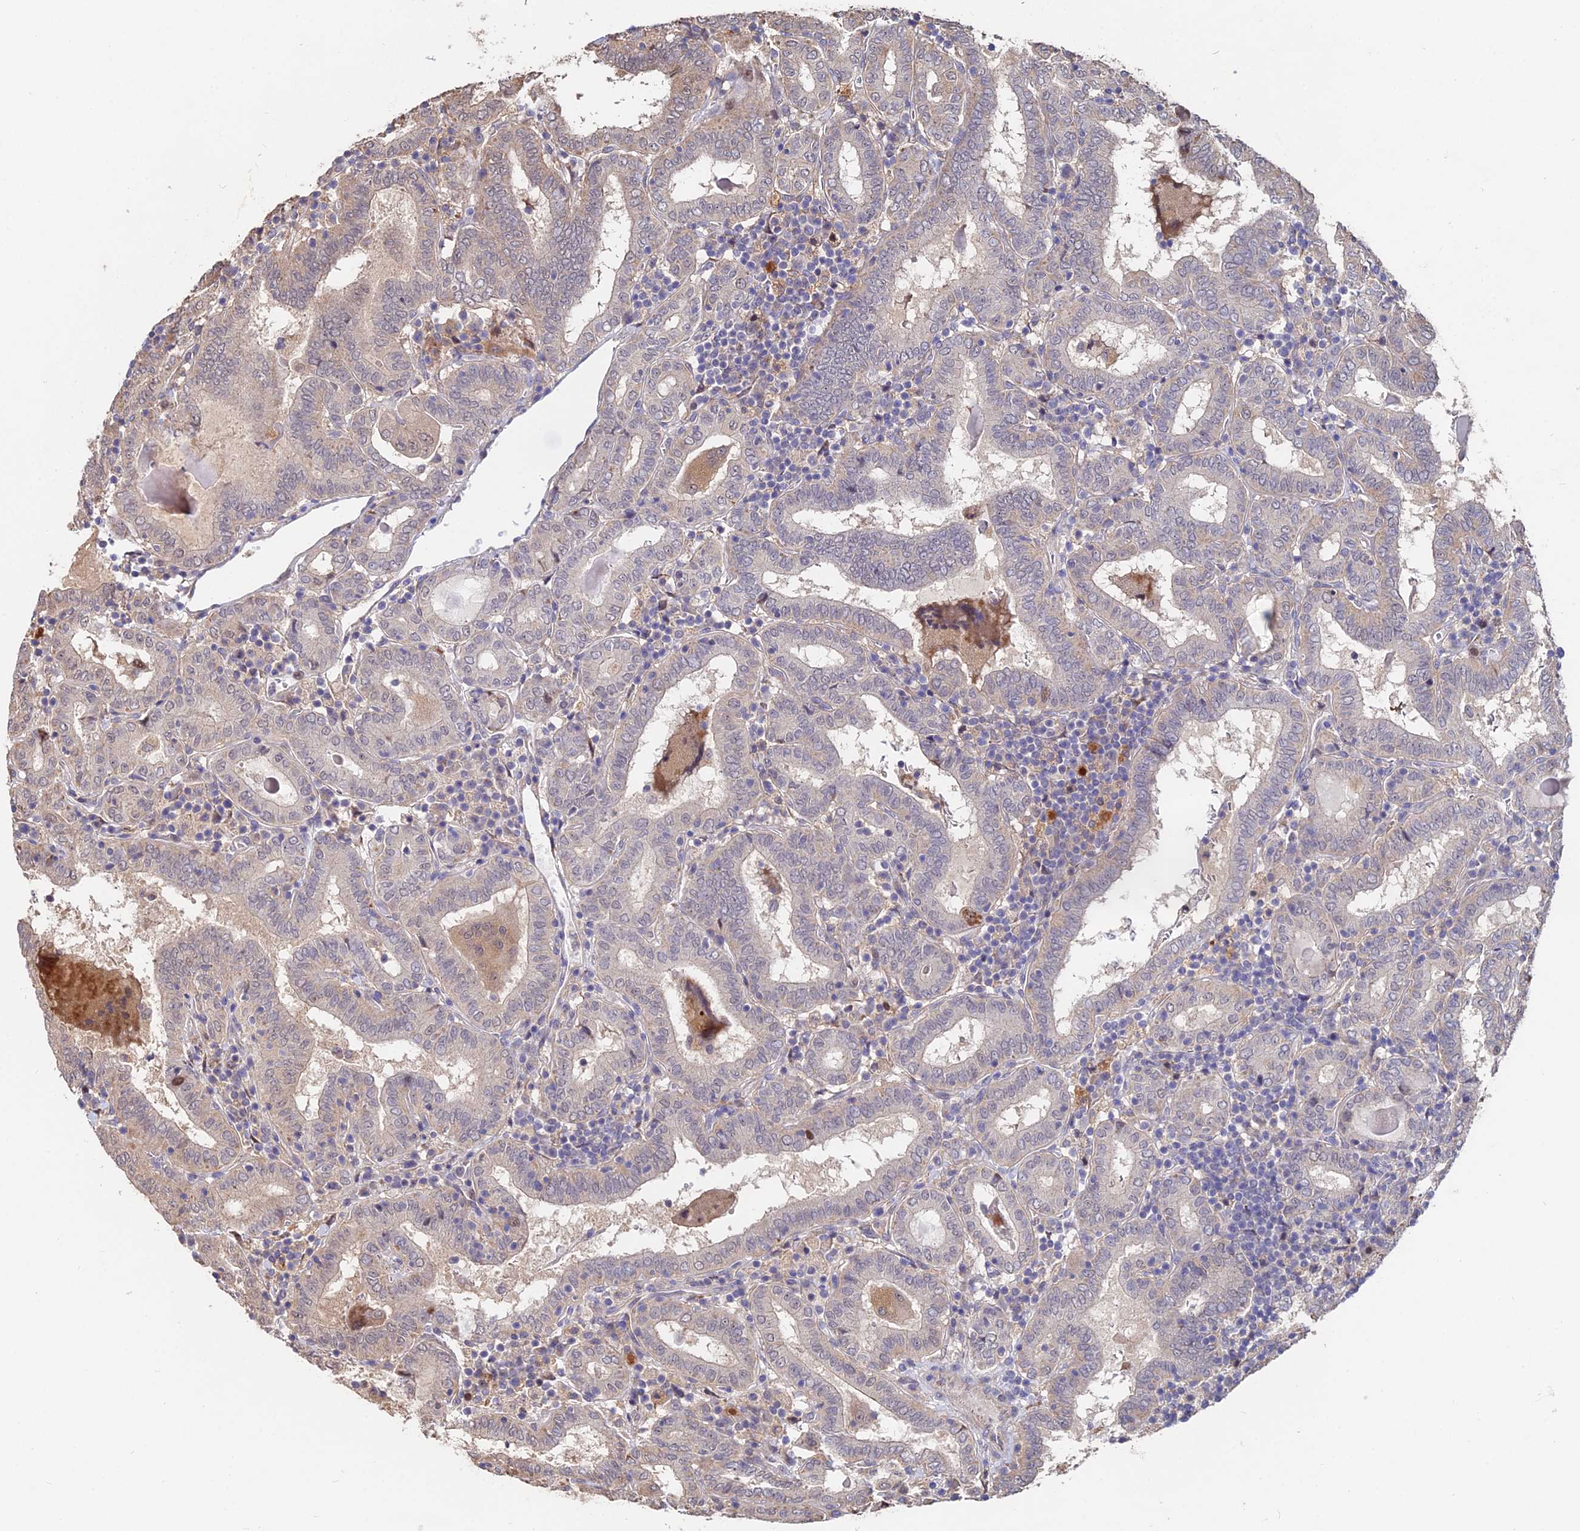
{"staining": {"intensity": "negative", "quantity": "none", "location": "none"}, "tissue": "thyroid cancer", "cell_type": "Tumor cells", "image_type": "cancer", "snomed": [{"axis": "morphology", "description": "Papillary adenocarcinoma, NOS"}, {"axis": "topography", "description": "Thyroid gland"}], "caption": "Thyroid cancer stained for a protein using IHC exhibits no positivity tumor cells.", "gene": "ACTR5", "patient": {"sex": "female", "age": 72}}